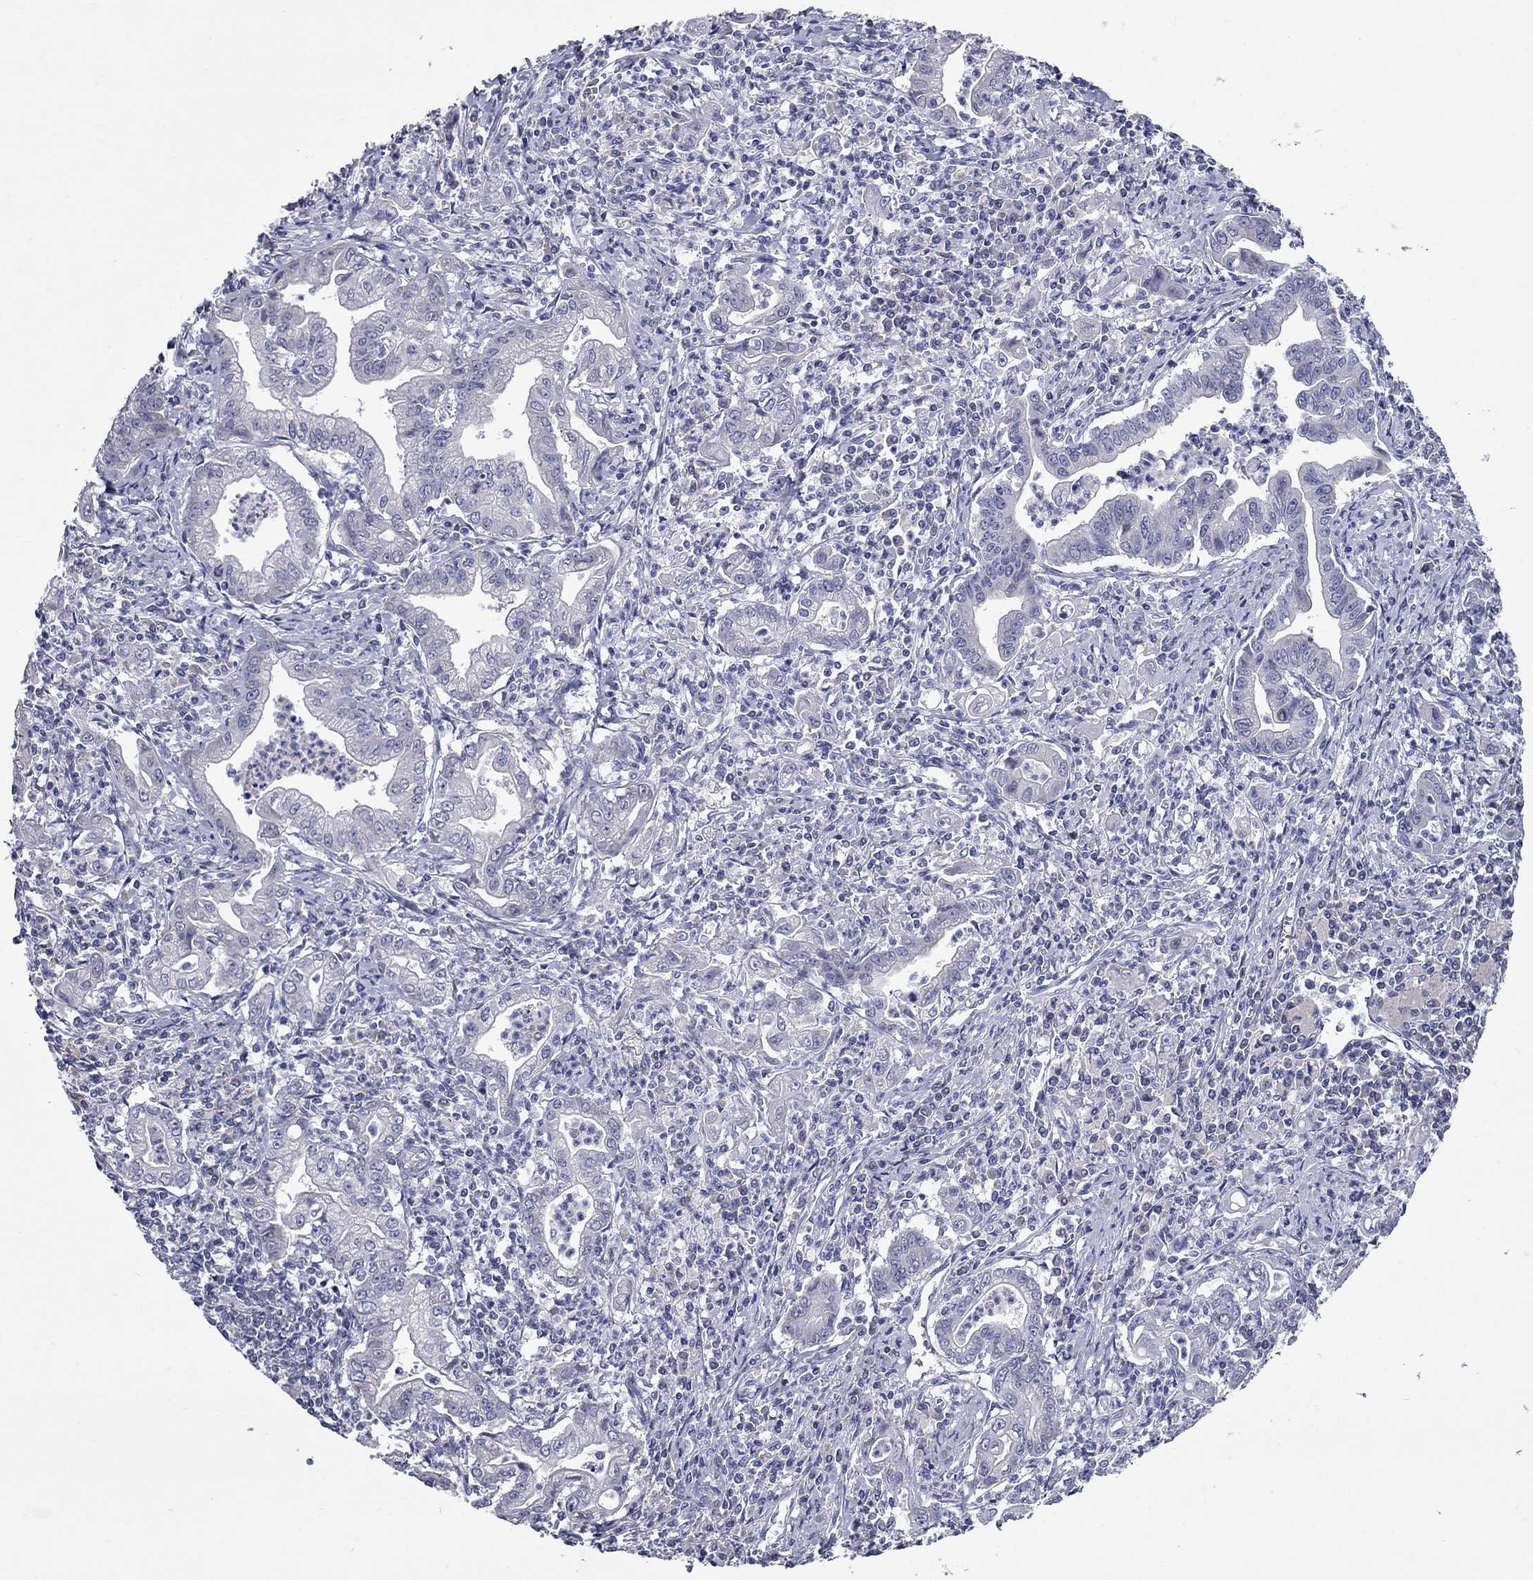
{"staining": {"intensity": "negative", "quantity": "none", "location": "none"}, "tissue": "stomach cancer", "cell_type": "Tumor cells", "image_type": "cancer", "snomed": [{"axis": "morphology", "description": "Adenocarcinoma, NOS"}, {"axis": "topography", "description": "Stomach, upper"}], "caption": "DAB (3,3'-diaminobenzidine) immunohistochemical staining of stomach cancer (adenocarcinoma) exhibits no significant positivity in tumor cells.", "gene": "UNC119B", "patient": {"sex": "female", "age": 79}}